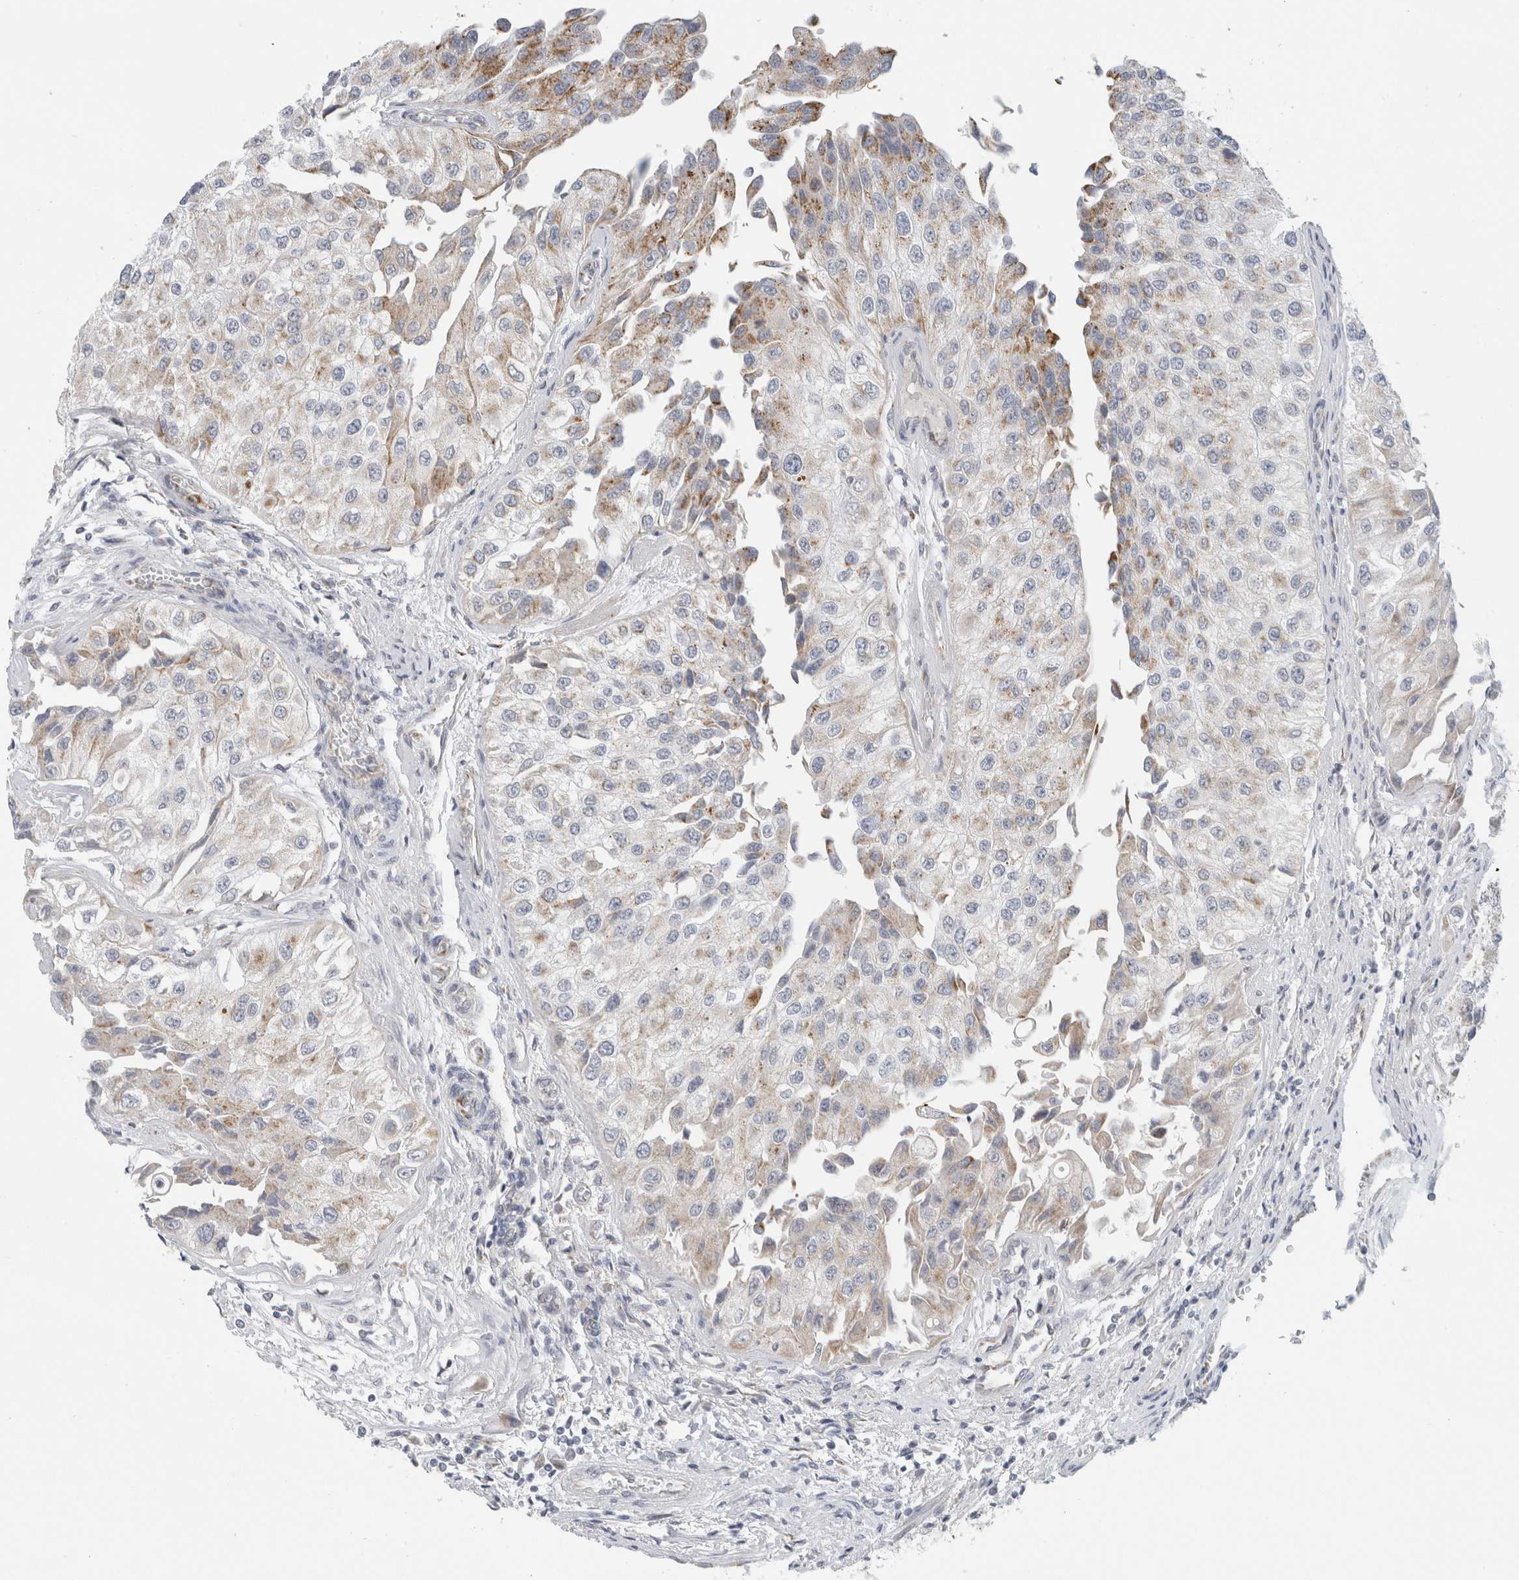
{"staining": {"intensity": "moderate", "quantity": "25%-75%", "location": "cytoplasmic/membranous"}, "tissue": "urothelial cancer", "cell_type": "Tumor cells", "image_type": "cancer", "snomed": [{"axis": "morphology", "description": "Urothelial carcinoma, High grade"}, {"axis": "topography", "description": "Kidney"}, {"axis": "topography", "description": "Urinary bladder"}], "caption": "Immunohistochemistry staining of urothelial carcinoma (high-grade), which demonstrates medium levels of moderate cytoplasmic/membranous staining in about 25%-75% of tumor cells indicating moderate cytoplasmic/membranous protein positivity. The staining was performed using DAB (3,3'-diaminobenzidine) (brown) for protein detection and nuclei were counterstained in hematoxylin (blue).", "gene": "FAHD1", "patient": {"sex": "male", "age": 77}}